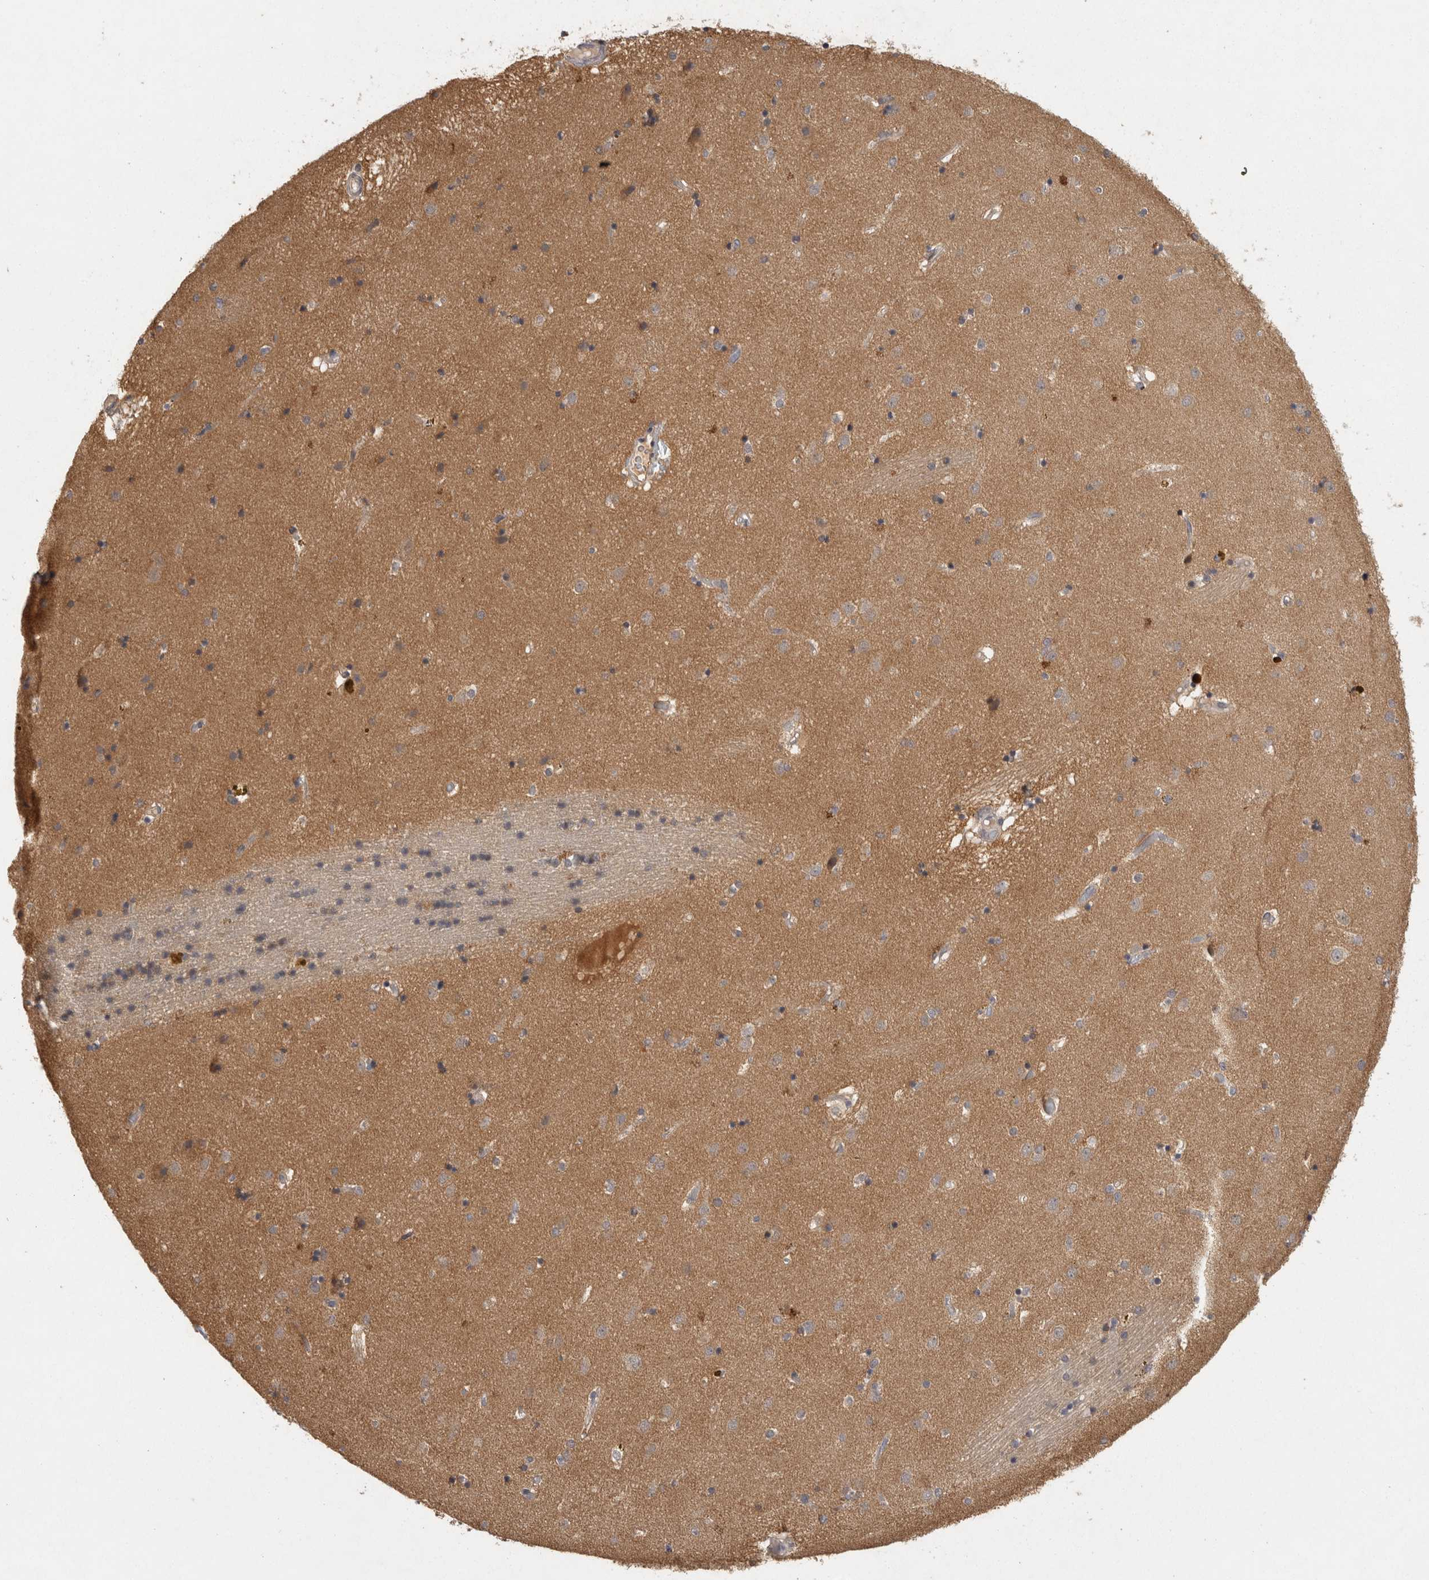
{"staining": {"intensity": "moderate", "quantity": "25%-75%", "location": "cytoplasmic/membranous"}, "tissue": "caudate", "cell_type": "Glial cells", "image_type": "normal", "snomed": [{"axis": "morphology", "description": "Normal tissue, NOS"}, {"axis": "topography", "description": "Lateral ventricle wall"}], "caption": "Caudate stained with IHC exhibits moderate cytoplasmic/membranous positivity in about 25%-75% of glial cells. (DAB = brown stain, brightfield microscopy at high magnification).", "gene": "ACAT2", "patient": {"sex": "male", "age": 70}}